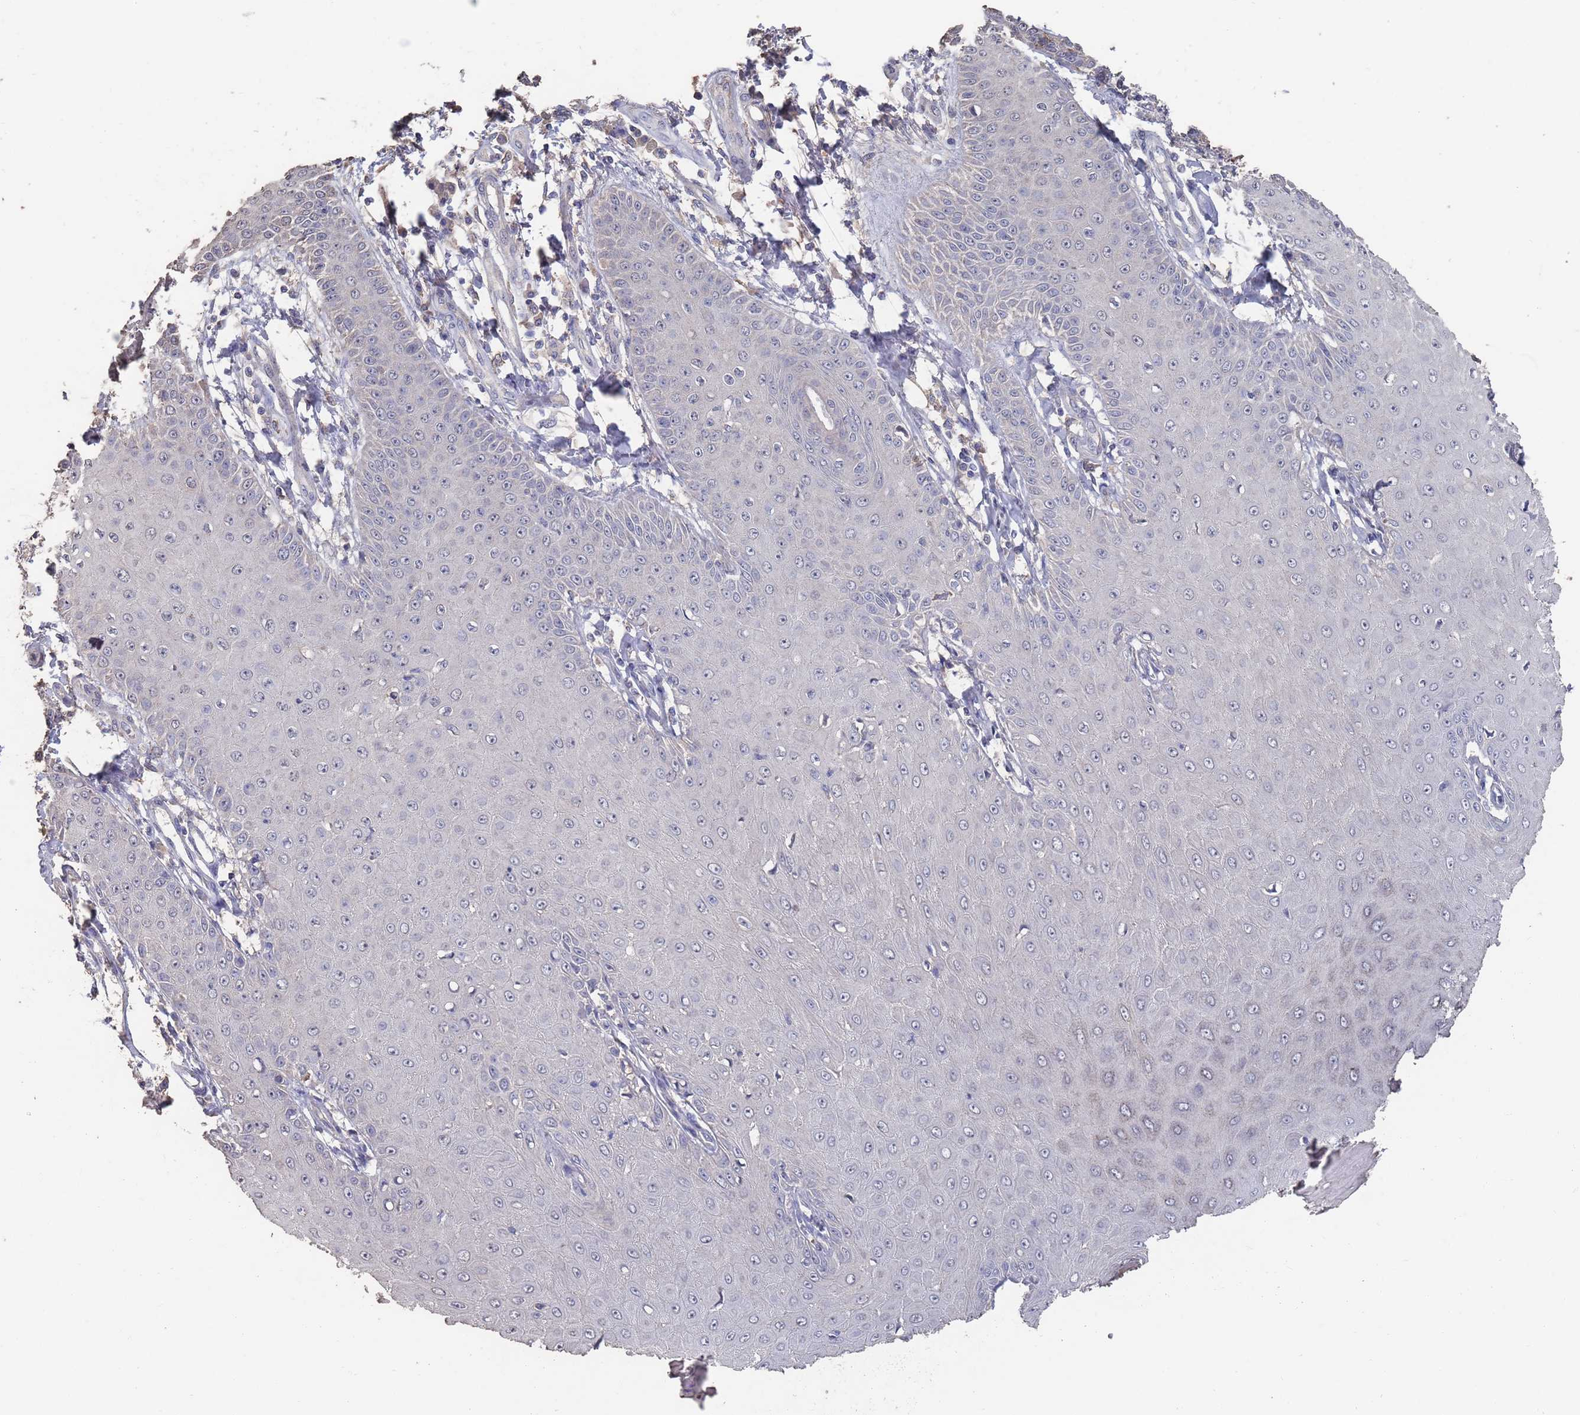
{"staining": {"intensity": "negative", "quantity": "none", "location": "none"}, "tissue": "skin cancer", "cell_type": "Tumor cells", "image_type": "cancer", "snomed": [{"axis": "morphology", "description": "Squamous cell carcinoma, NOS"}, {"axis": "topography", "description": "Skin"}], "caption": "Tumor cells are negative for brown protein staining in skin cancer.", "gene": "BTBD18", "patient": {"sex": "male", "age": 70}}